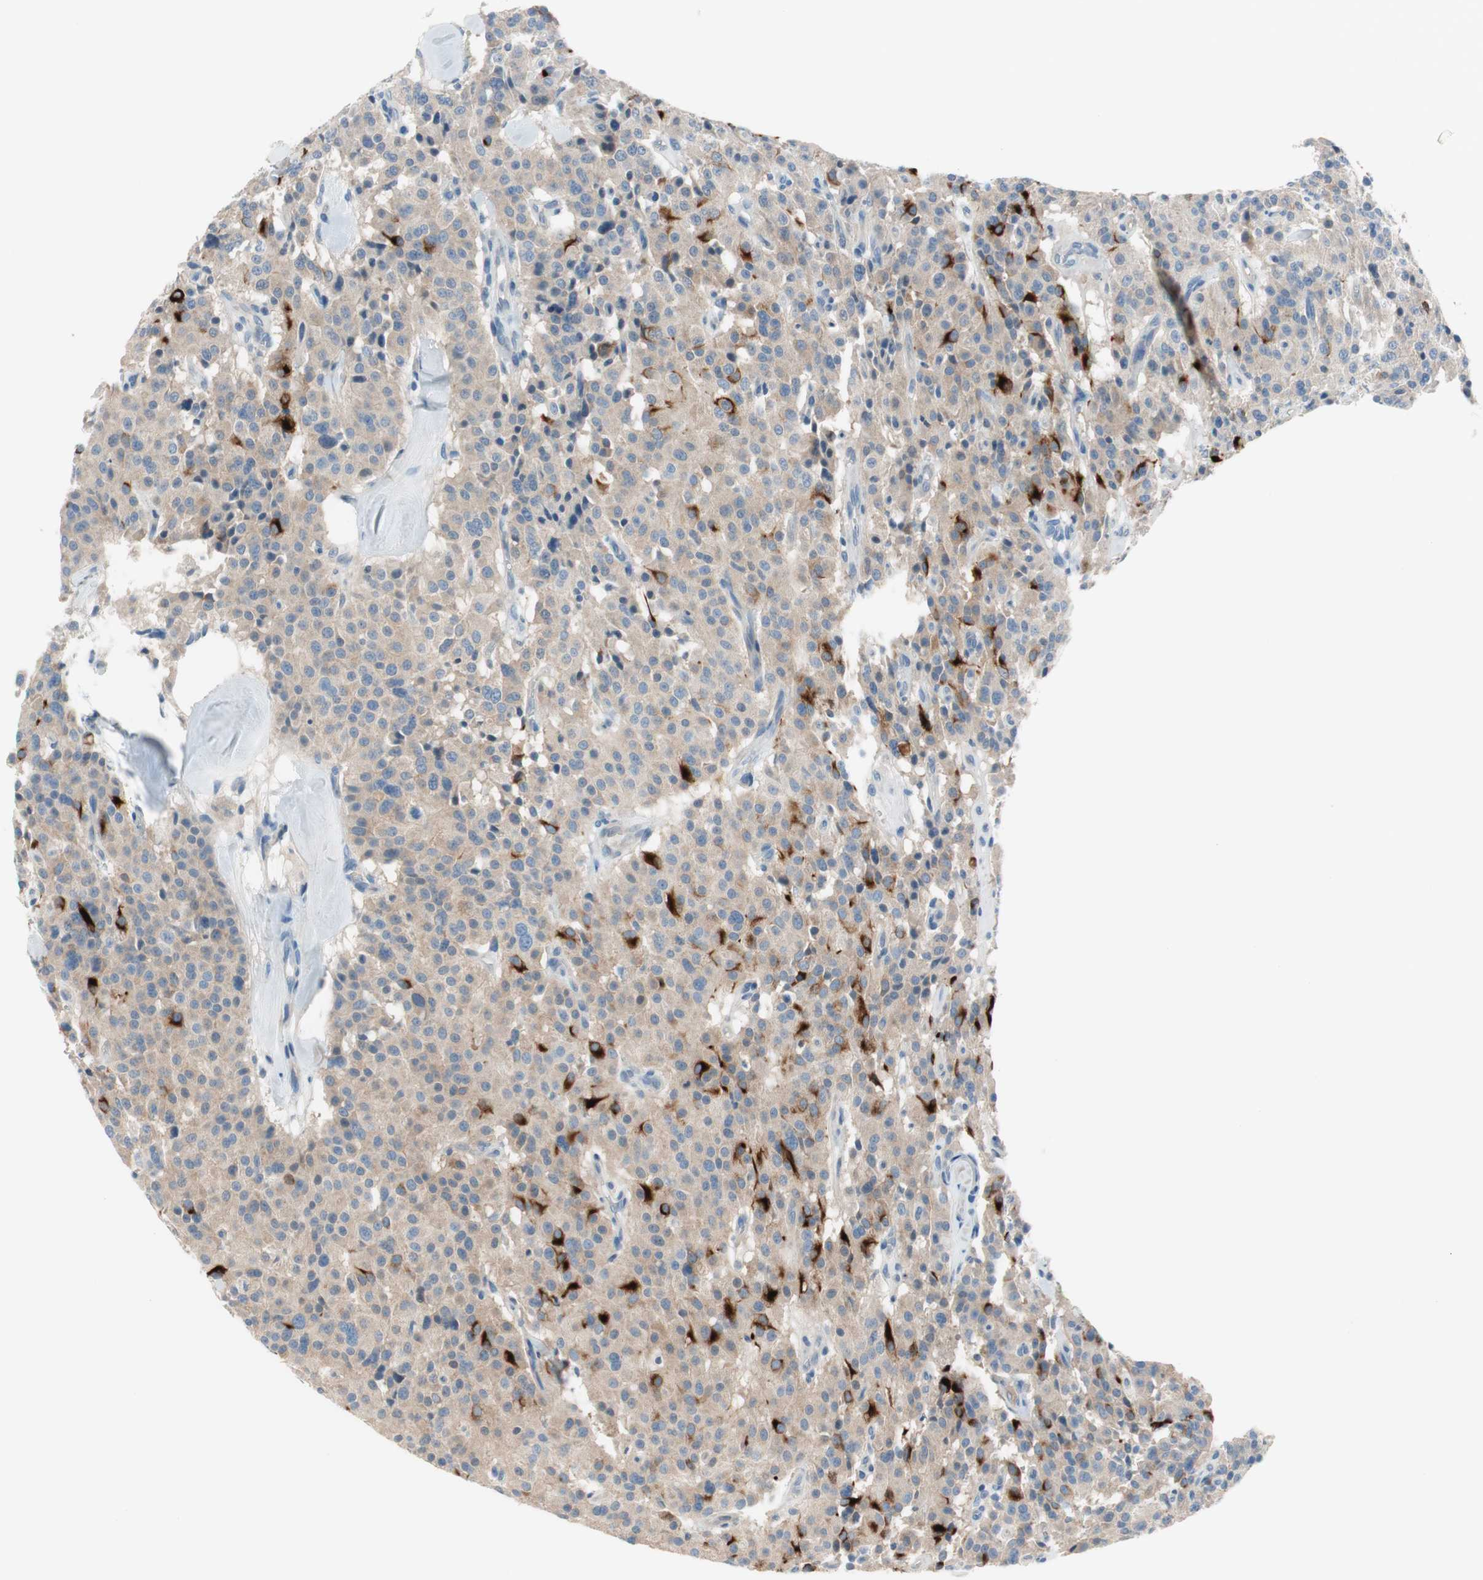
{"staining": {"intensity": "strong", "quantity": "<25%", "location": "cytoplasmic/membranous"}, "tissue": "carcinoid", "cell_type": "Tumor cells", "image_type": "cancer", "snomed": [{"axis": "morphology", "description": "Carcinoid, malignant, NOS"}, {"axis": "topography", "description": "Lung"}], "caption": "Protein expression analysis of carcinoid shows strong cytoplasmic/membranous positivity in approximately <25% of tumor cells.", "gene": "PRRG4", "patient": {"sex": "male", "age": 30}}